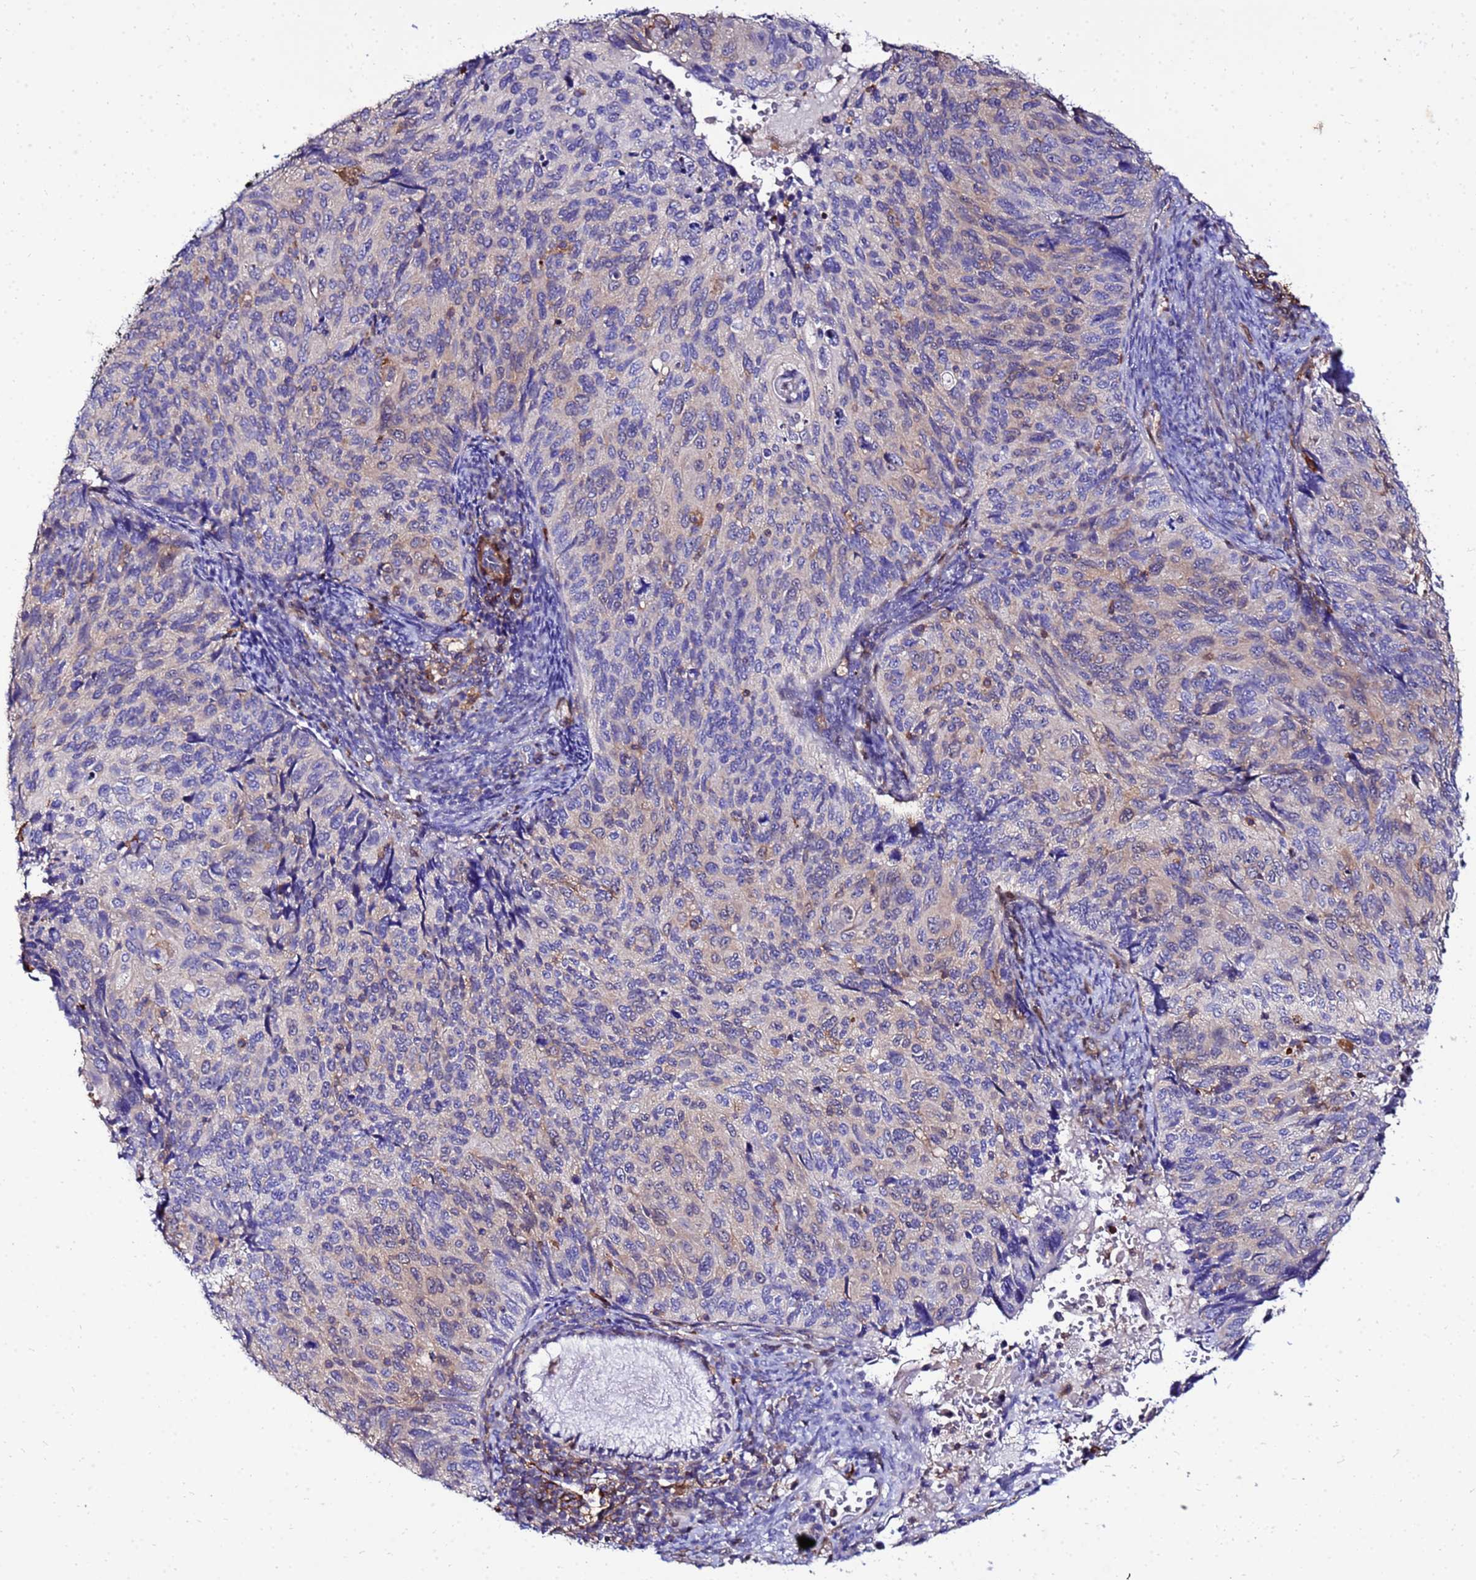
{"staining": {"intensity": "weak", "quantity": "<25%", "location": "cytoplasmic/membranous"}, "tissue": "cervical cancer", "cell_type": "Tumor cells", "image_type": "cancer", "snomed": [{"axis": "morphology", "description": "Squamous cell carcinoma, NOS"}, {"axis": "topography", "description": "Cervix"}], "caption": "Immunohistochemistry photomicrograph of neoplastic tissue: cervical cancer stained with DAB exhibits no significant protein expression in tumor cells.", "gene": "DBNDD2", "patient": {"sex": "female", "age": 70}}